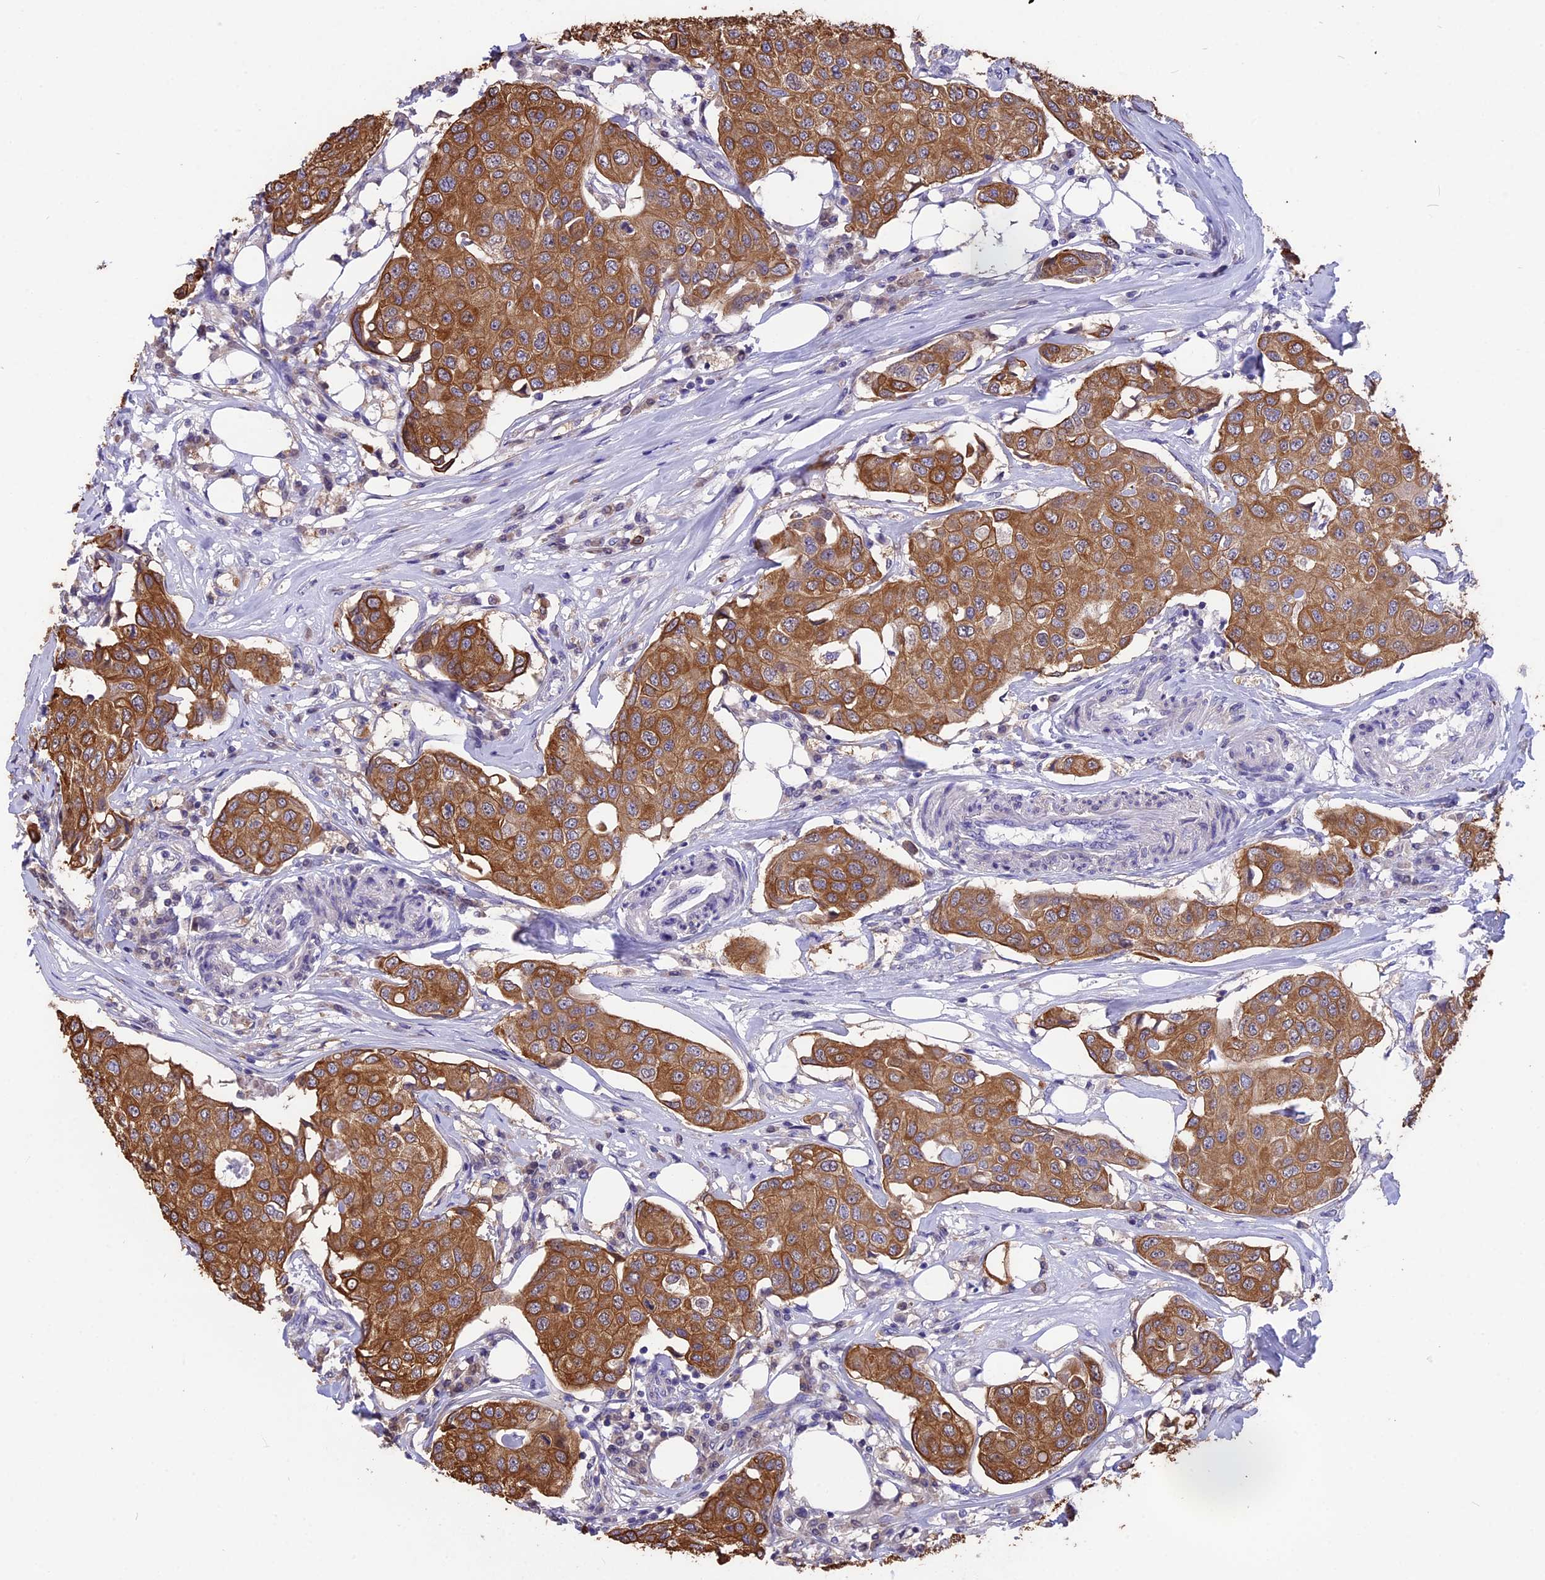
{"staining": {"intensity": "moderate", "quantity": ">75%", "location": "cytoplasmic/membranous"}, "tissue": "breast cancer", "cell_type": "Tumor cells", "image_type": "cancer", "snomed": [{"axis": "morphology", "description": "Duct carcinoma"}, {"axis": "topography", "description": "Breast"}], "caption": "Infiltrating ductal carcinoma (breast) was stained to show a protein in brown. There is medium levels of moderate cytoplasmic/membranous staining in about >75% of tumor cells. The staining is performed using DAB (3,3'-diaminobenzidine) brown chromogen to label protein expression. The nuclei are counter-stained blue using hematoxylin.", "gene": "STUB1", "patient": {"sex": "female", "age": 80}}